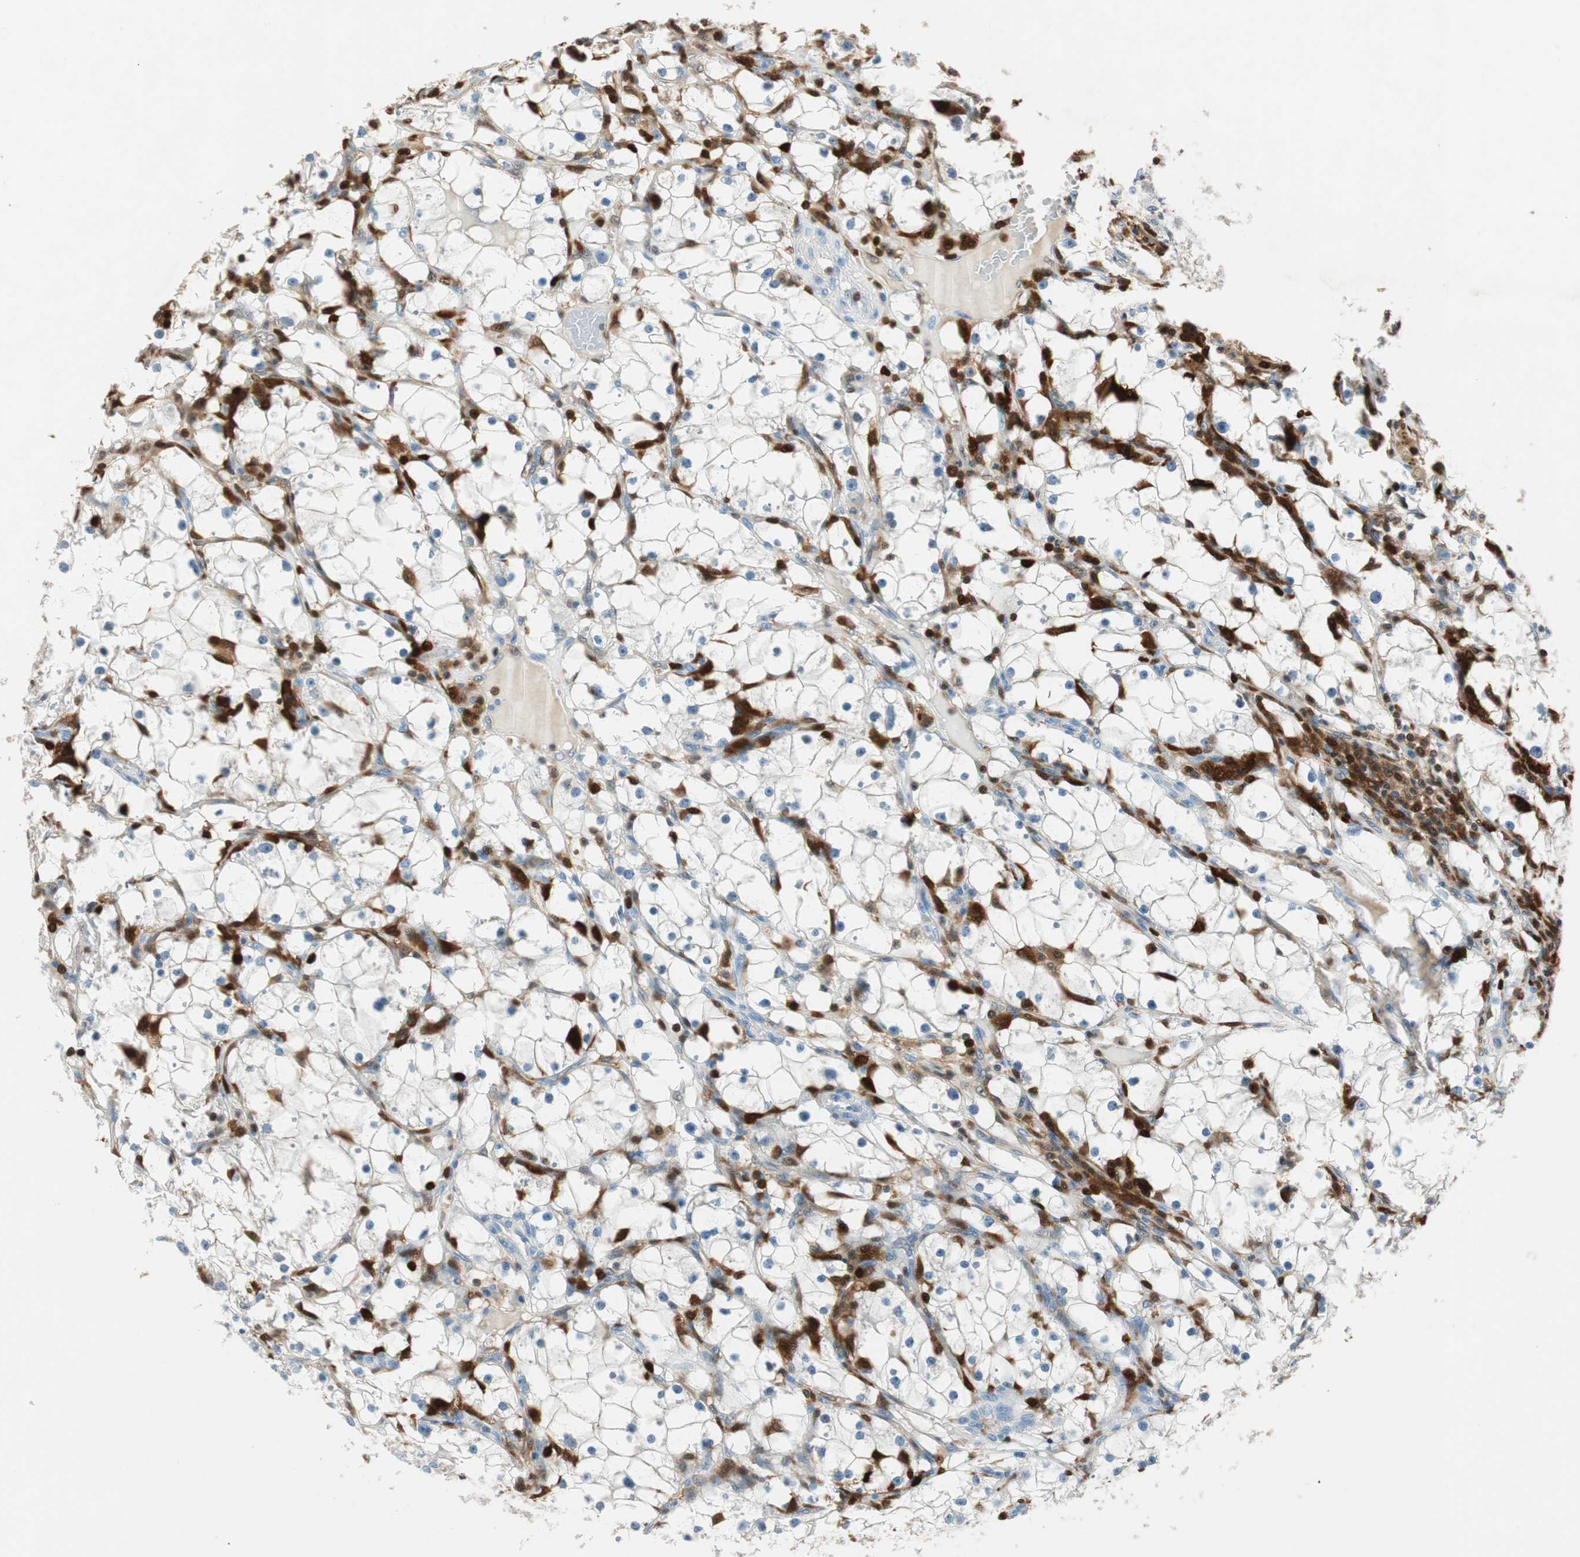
{"staining": {"intensity": "negative", "quantity": "none", "location": "none"}, "tissue": "renal cancer", "cell_type": "Tumor cells", "image_type": "cancer", "snomed": [{"axis": "morphology", "description": "Adenocarcinoma, NOS"}, {"axis": "topography", "description": "Kidney"}], "caption": "Renal cancer stained for a protein using immunohistochemistry displays no staining tumor cells.", "gene": "COTL1", "patient": {"sex": "male", "age": 56}}